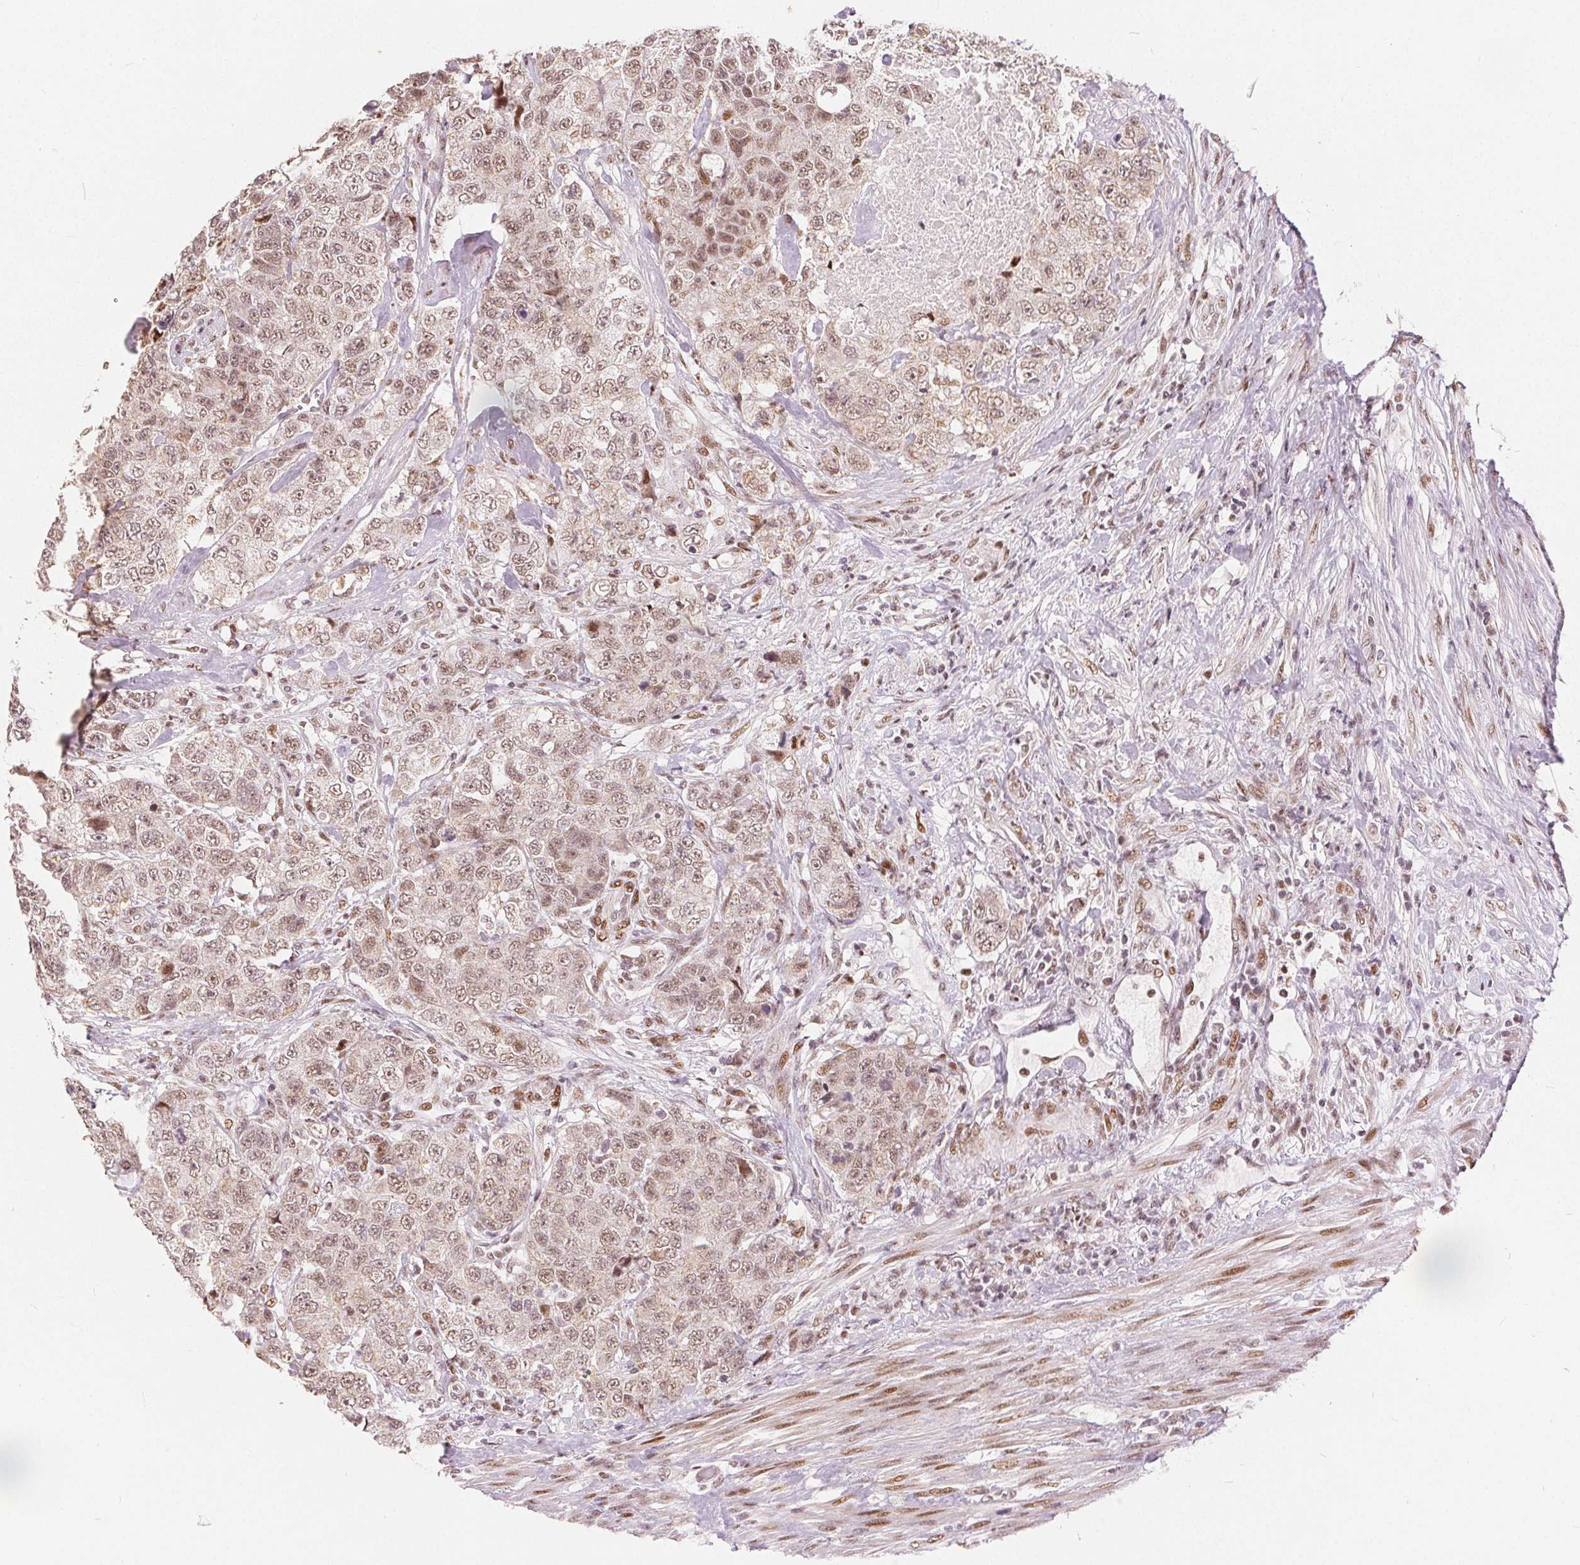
{"staining": {"intensity": "moderate", "quantity": ">75%", "location": "nuclear"}, "tissue": "urothelial cancer", "cell_type": "Tumor cells", "image_type": "cancer", "snomed": [{"axis": "morphology", "description": "Urothelial carcinoma, High grade"}, {"axis": "topography", "description": "Urinary bladder"}], "caption": "Immunohistochemistry (IHC) micrograph of urothelial cancer stained for a protein (brown), which demonstrates medium levels of moderate nuclear expression in about >75% of tumor cells.", "gene": "ZNF703", "patient": {"sex": "female", "age": 78}}